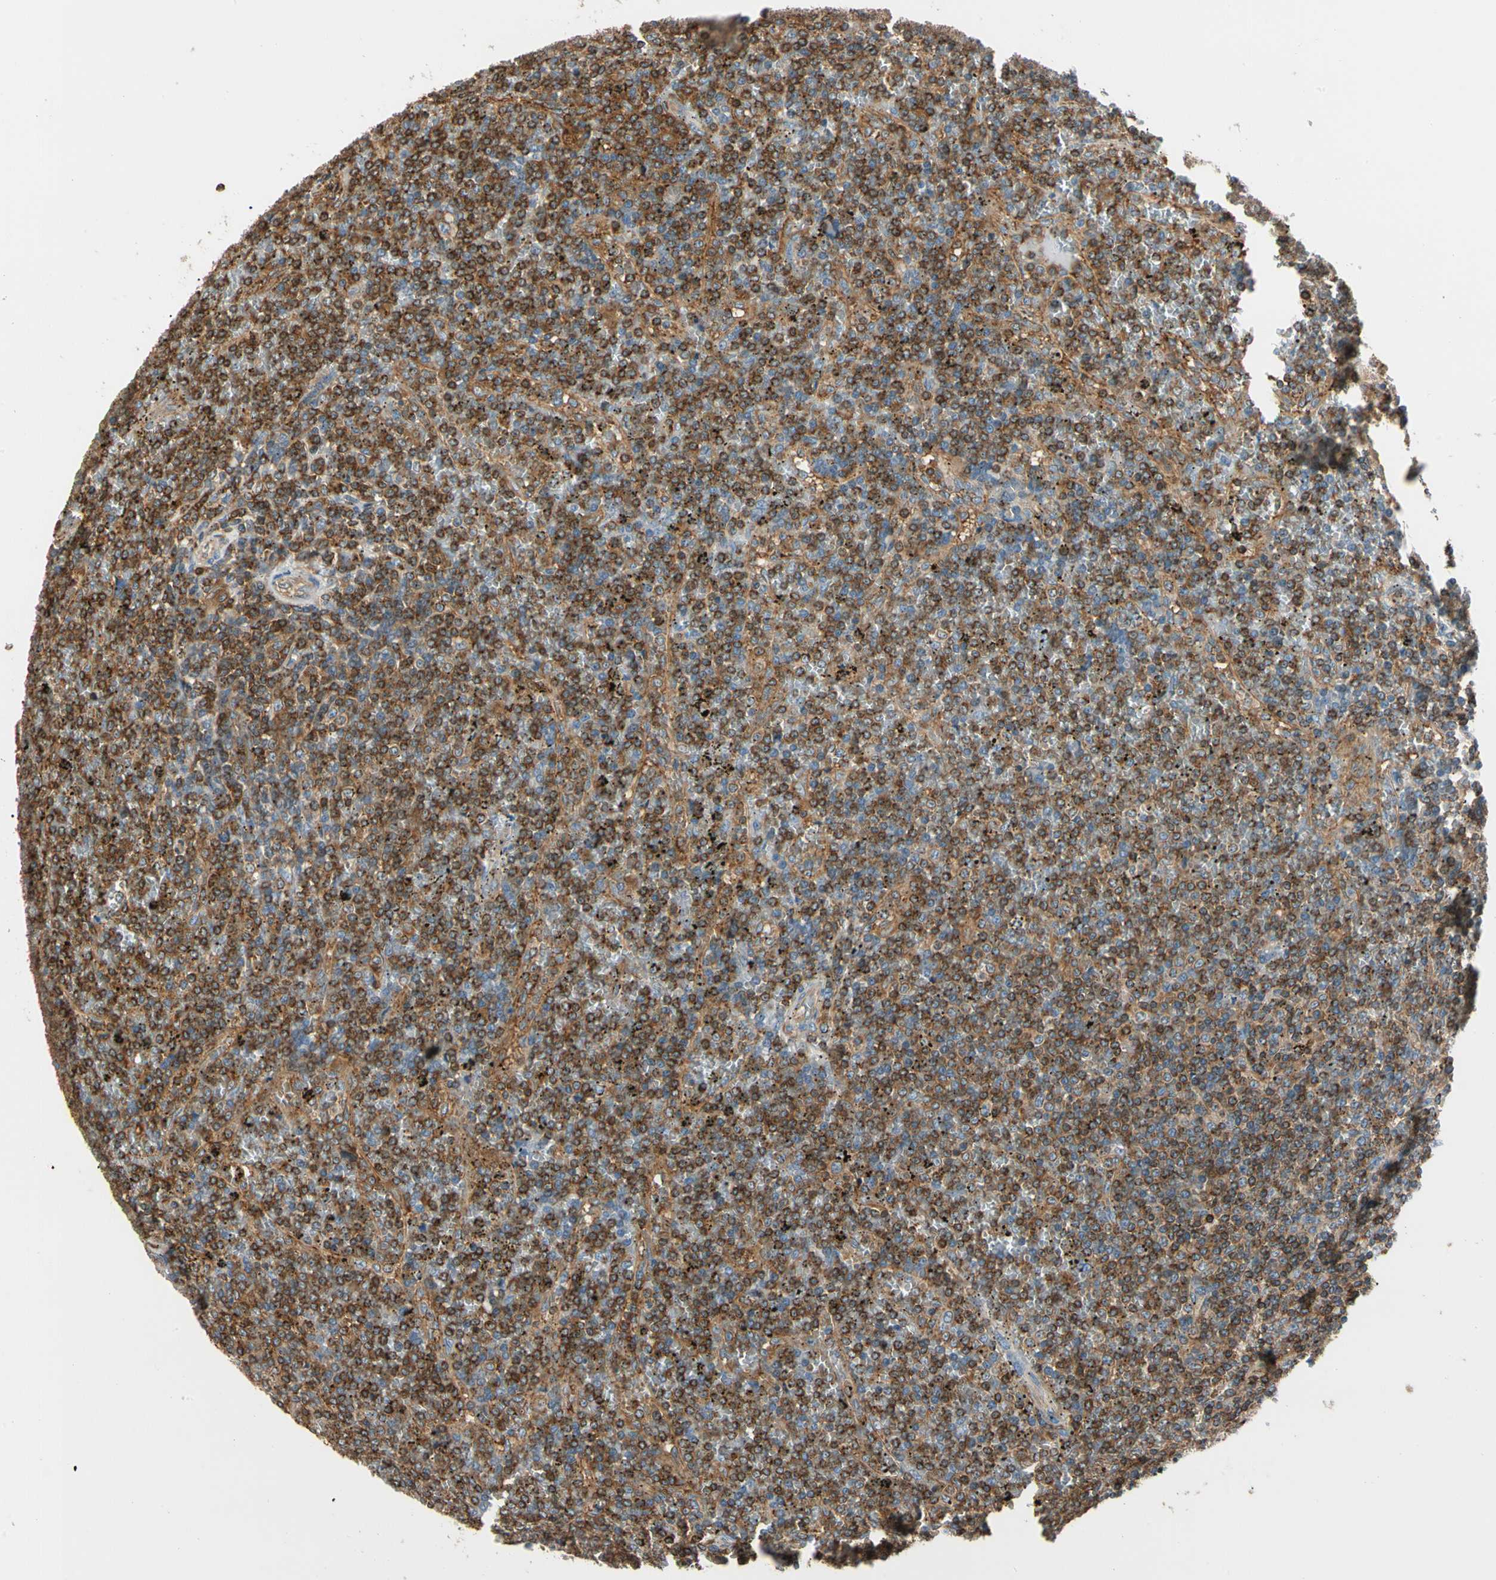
{"staining": {"intensity": "strong", "quantity": ">75%", "location": "cytoplasmic/membranous"}, "tissue": "lymphoma", "cell_type": "Tumor cells", "image_type": "cancer", "snomed": [{"axis": "morphology", "description": "Malignant lymphoma, non-Hodgkin's type, Low grade"}, {"axis": "topography", "description": "Spleen"}], "caption": "This histopathology image shows malignant lymphoma, non-Hodgkin's type (low-grade) stained with immunohistochemistry (IHC) to label a protein in brown. The cytoplasmic/membranous of tumor cells show strong positivity for the protein. Nuclei are counter-stained blue.", "gene": "CAPZA2", "patient": {"sex": "female", "age": 19}}